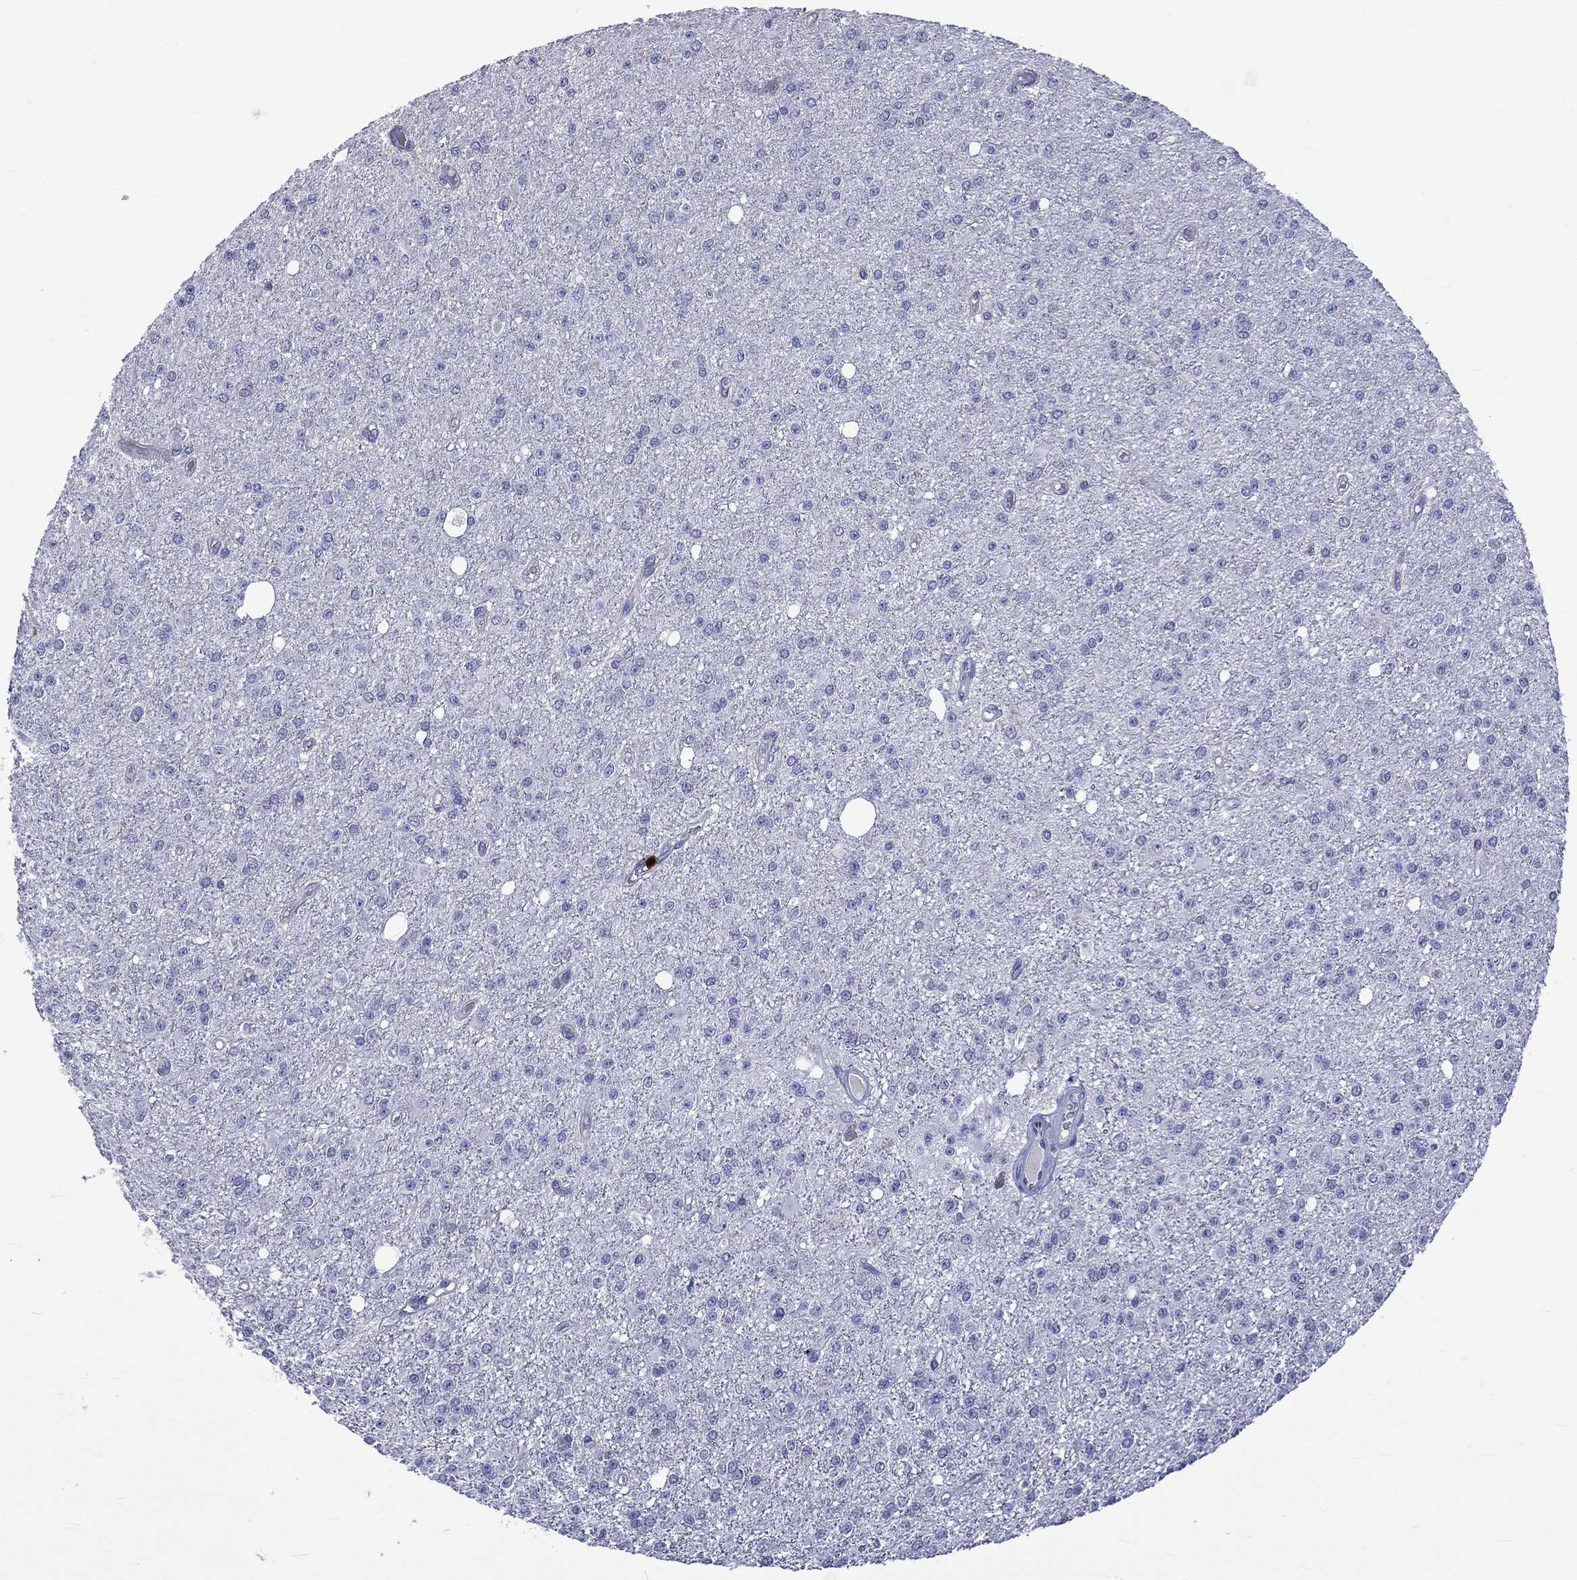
{"staining": {"intensity": "negative", "quantity": "none", "location": "none"}, "tissue": "glioma", "cell_type": "Tumor cells", "image_type": "cancer", "snomed": [{"axis": "morphology", "description": "Glioma, malignant, Low grade"}, {"axis": "topography", "description": "Brain"}], "caption": "DAB immunohistochemical staining of human malignant low-grade glioma displays no significant positivity in tumor cells.", "gene": "ELANE", "patient": {"sex": "female", "age": 45}}